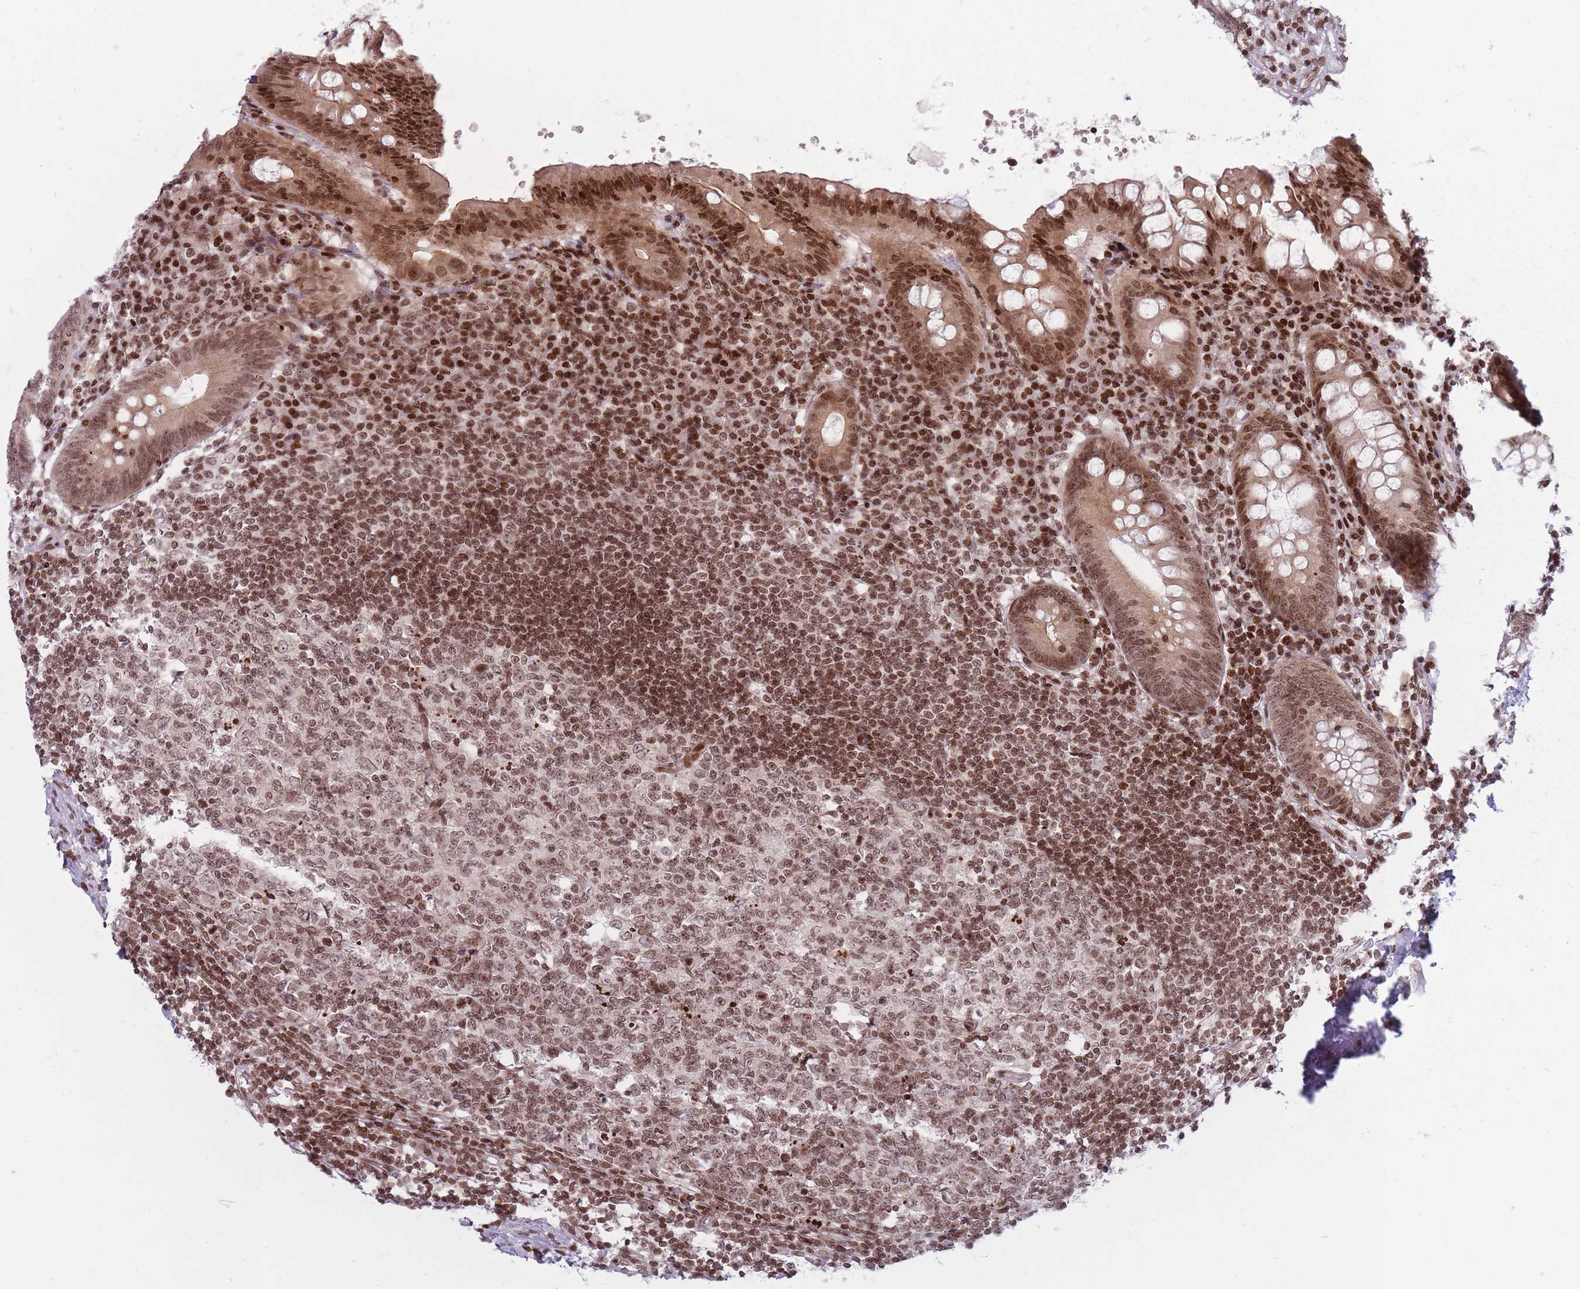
{"staining": {"intensity": "moderate", "quantity": ">75%", "location": "cytoplasmic/membranous,nuclear"}, "tissue": "appendix", "cell_type": "Glandular cells", "image_type": "normal", "snomed": [{"axis": "morphology", "description": "Normal tissue, NOS"}, {"axis": "topography", "description": "Appendix"}], "caption": "Immunohistochemistry photomicrograph of unremarkable appendix: human appendix stained using immunohistochemistry (IHC) shows medium levels of moderate protein expression localized specifically in the cytoplasmic/membranous,nuclear of glandular cells, appearing as a cytoplasmic/membranous,nuclear brown color.", "gene": "TMC6", "patient": {"sex": "female", "age": 54}}